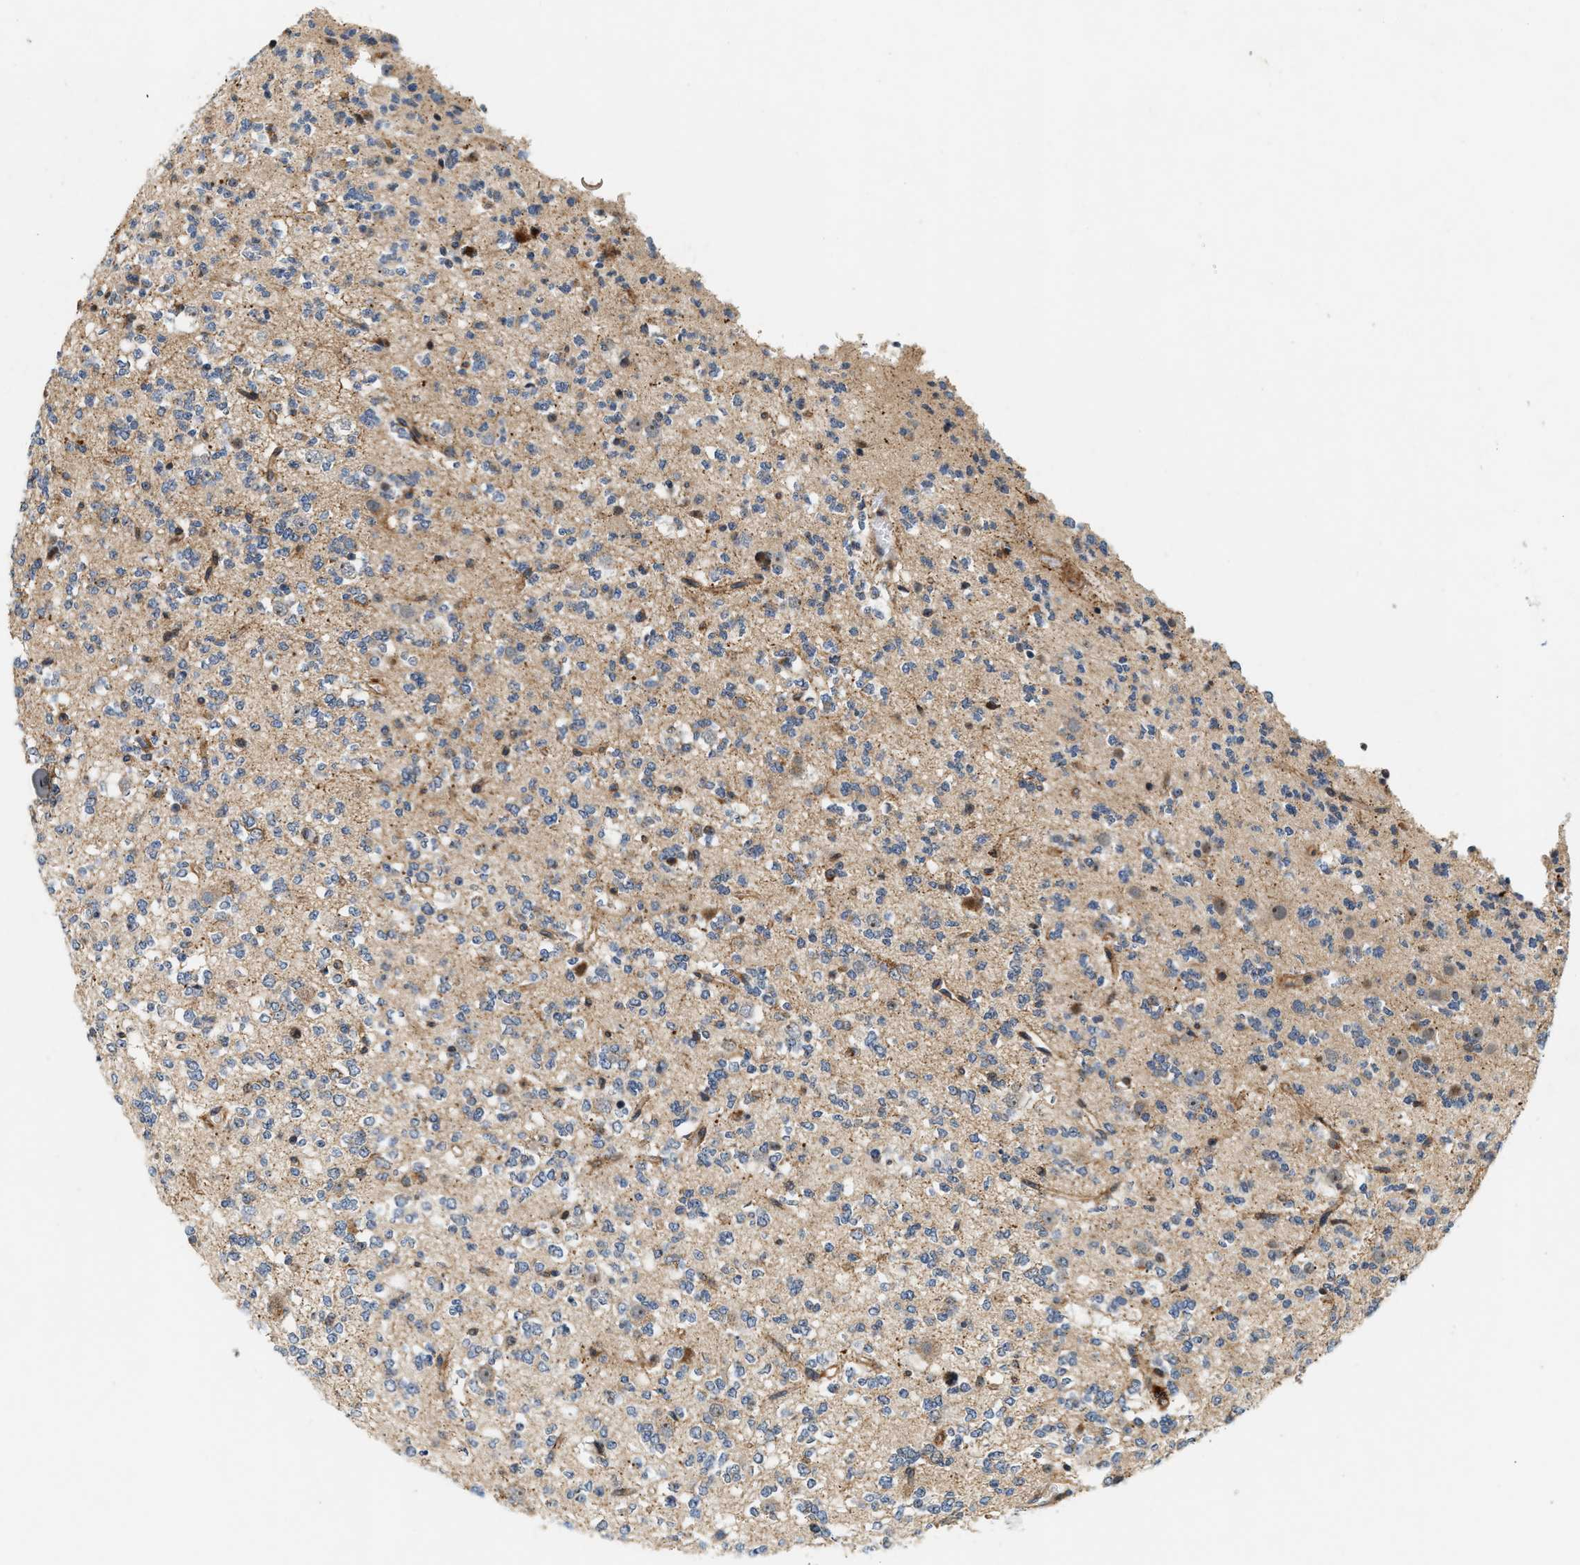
{"staining": {"intensity": "negative", "quantity": "none", "location": "none"}, "tissue": "glioma", "cell_type": "Tumor cells", "image_type": "cancer", "snomed": [{"axis": "morphology", "description": "Glioma, malignant, Low grade"}, {"axis": "topography", "description": "Brain"}], "caption": "Micrograph shows no significant protein staining in tumor cells of malignant glioma (low-grade).", "gene": "SAMD9", "patient": {"sex": "male", "age": 38}}